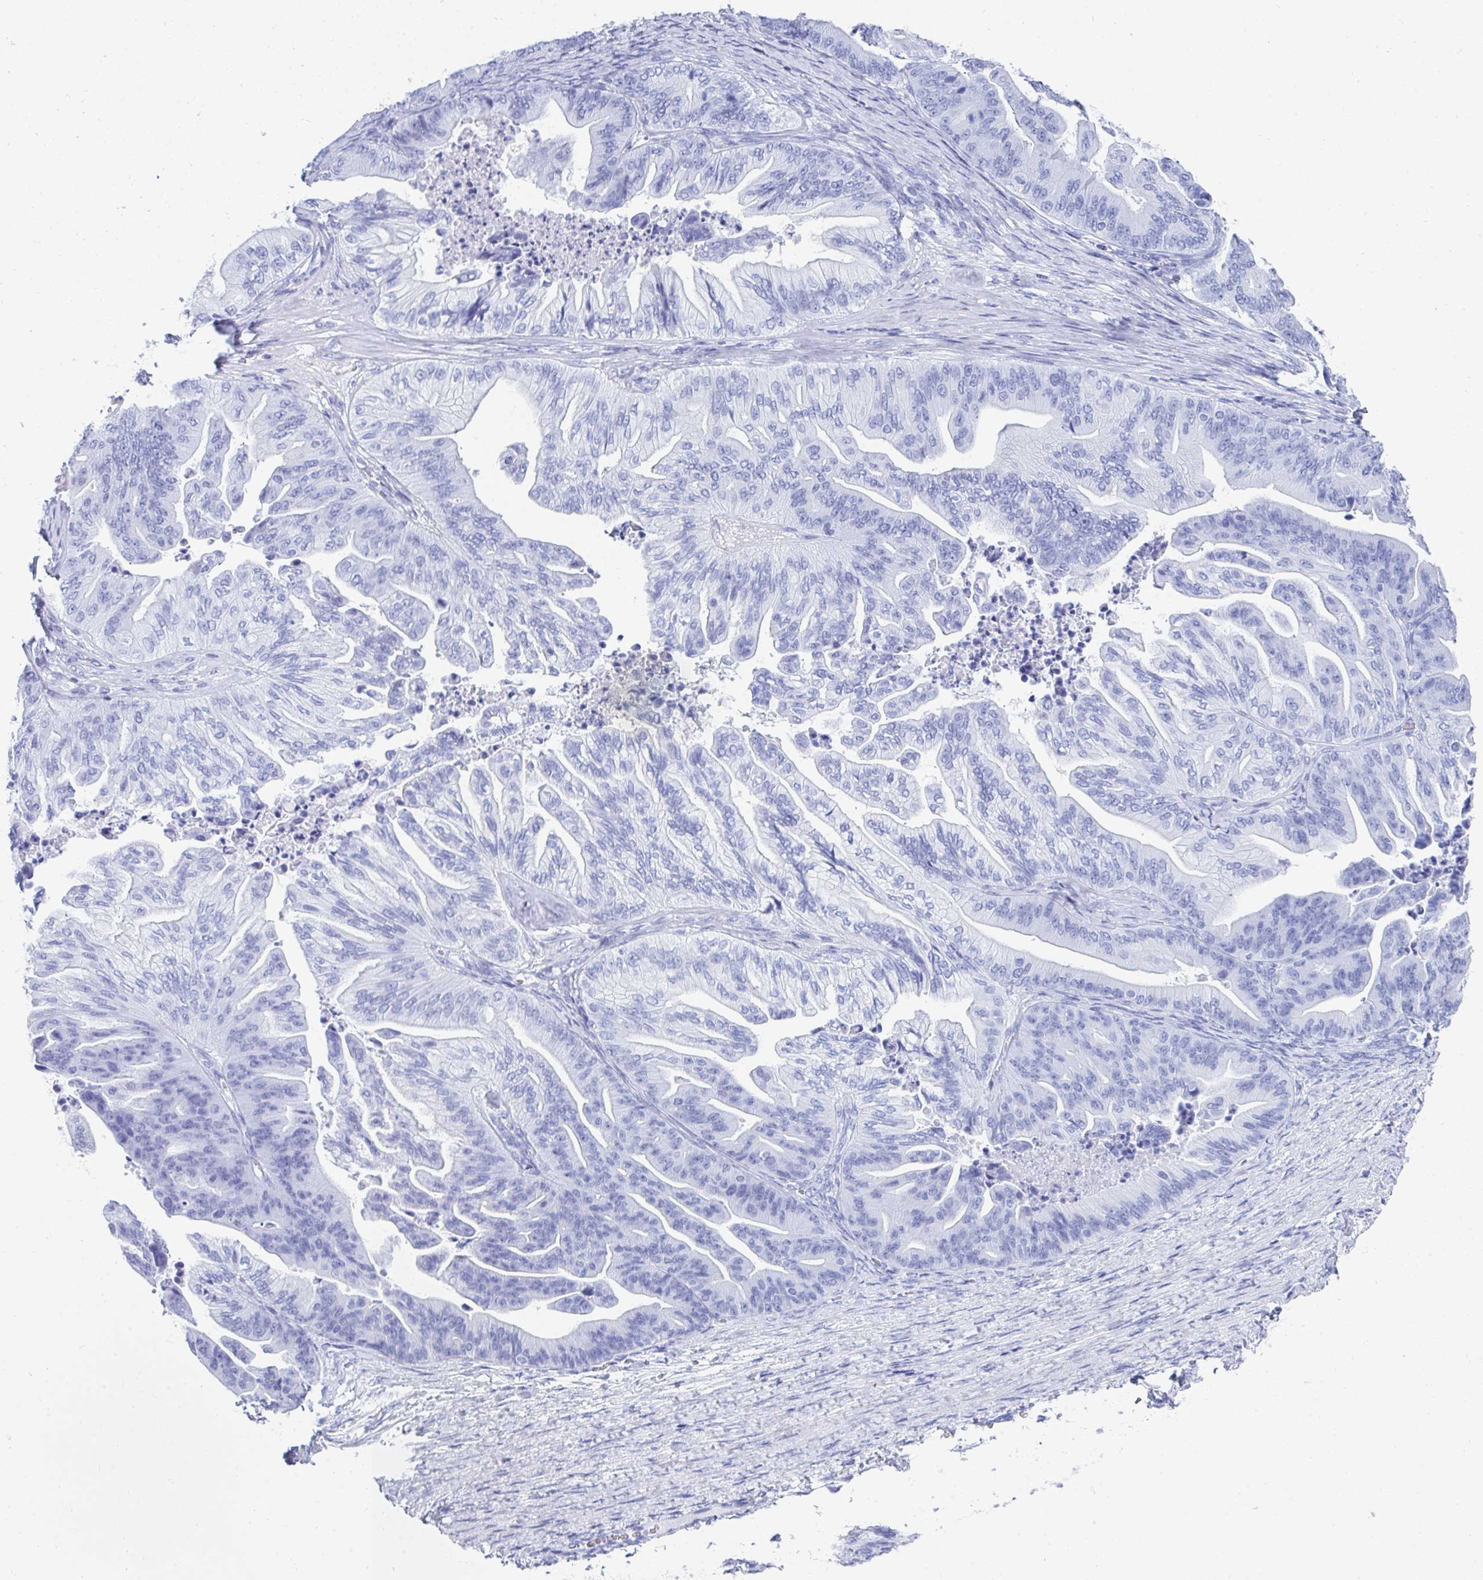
{"staining": {"intensity": "negative", "quantity": "none", "location": "none"}, "tissue": "ovarian cancer", "cell_type": "Tumor cells", "image_type": "cancer", "snomed": [{"axis": "morphology", "description": "Cystadenocarcinoma, mucinous, NOS"}, {"axis": "topography", "description": "Ovary"}], "caption": "Histopathology image shows no significant protein expression in tumor cells of ovarian cancer.", "gene": "CD7", "patient": {"sex": "female", "age": 67}}